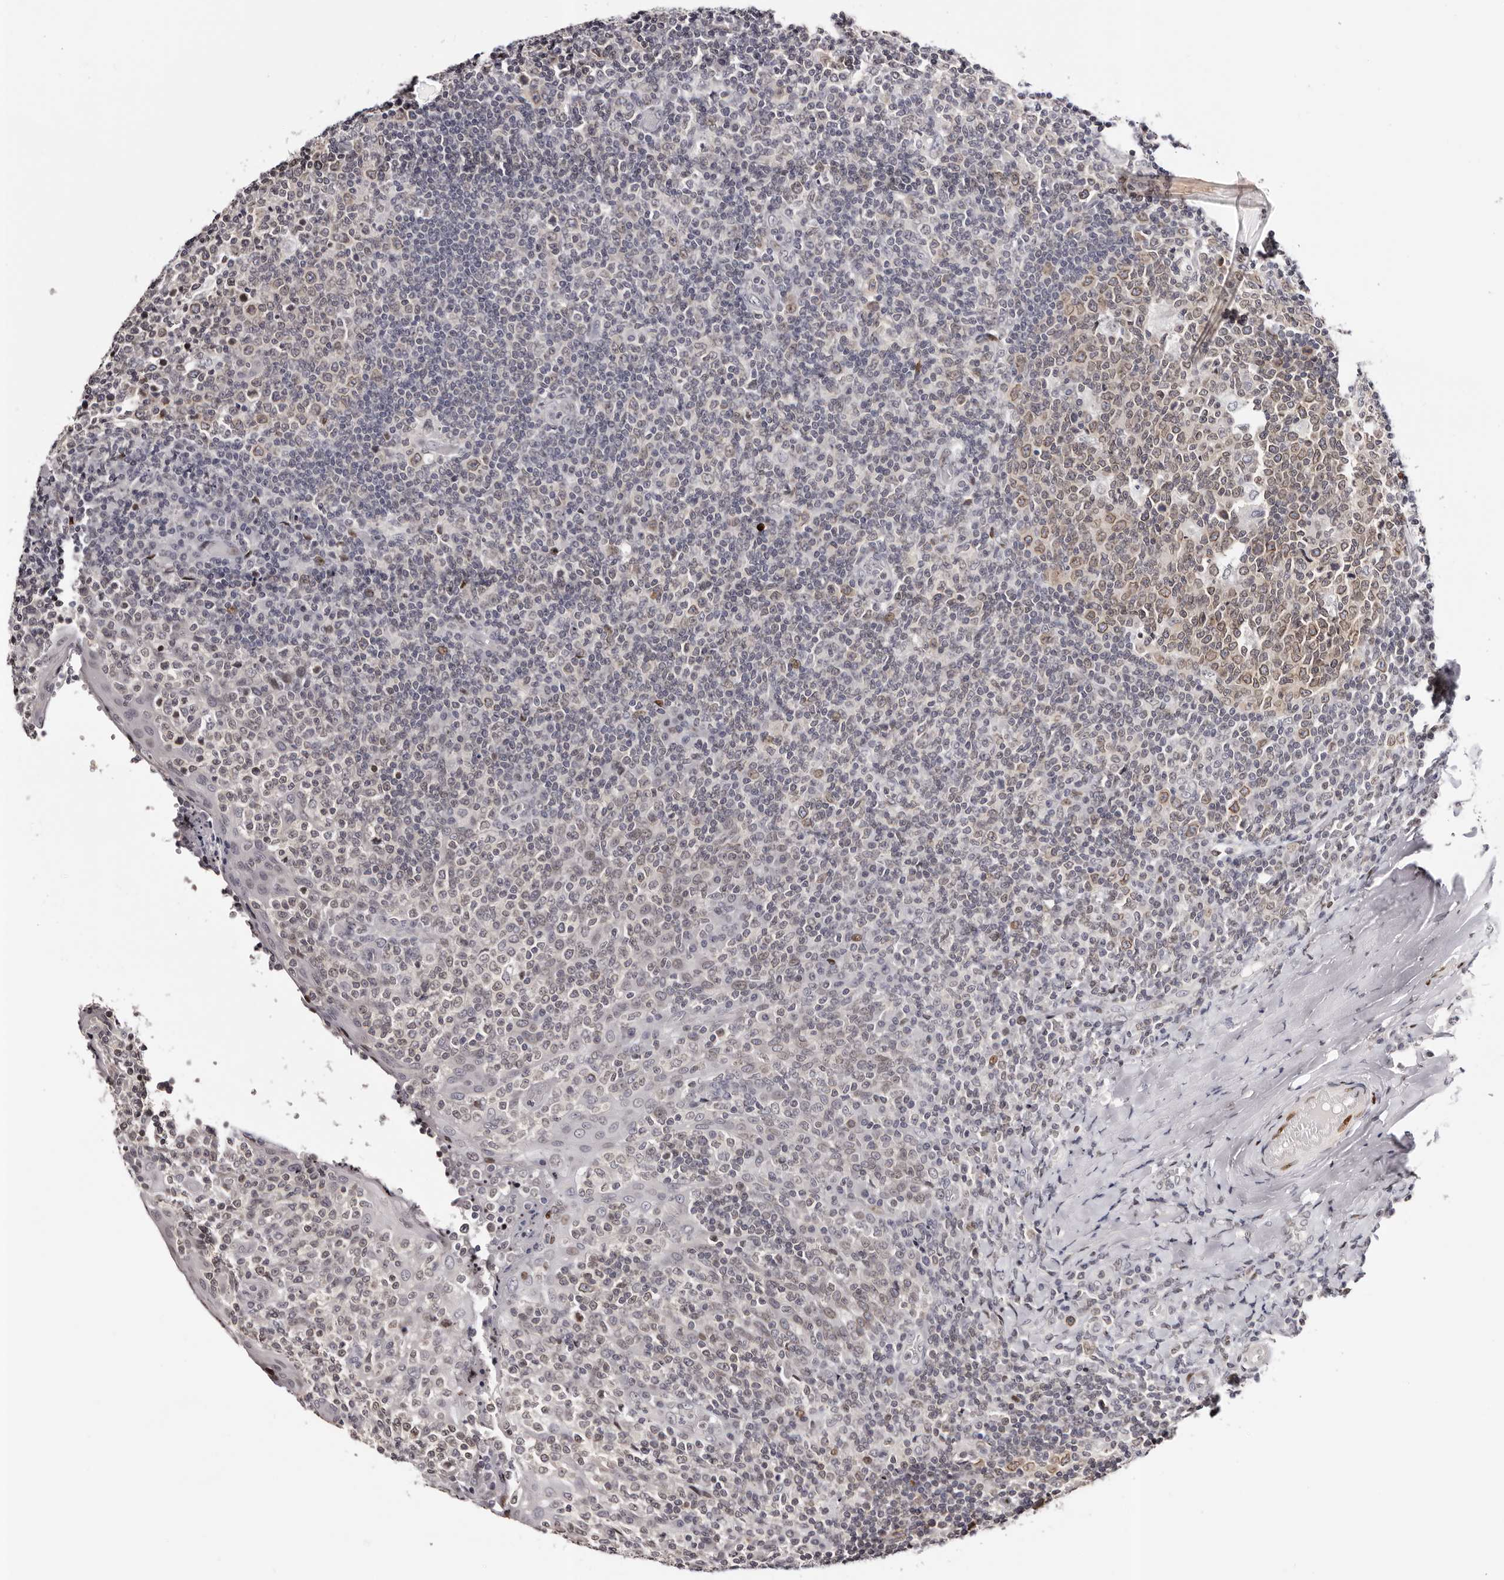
{"staining": {"intensity": "moderate", "quantity": ">75%", "location": "cytoplasmic/membranous,nuclear"}, "tissue": "tonsil", "cell_type": "Germinal center cells", "image_type": "normal", "snomed": [{"axis": "morphology", "description": "Normal tissue, NOS"}, {"axis": "topography", "description": "Tonsil"}], "caption": "A high-resolution micrograph shows immunohistochemistry (IHC) staining of normal tonsil, which exhibits moderate cytoplasmic/membranous,nuclear expression in about >75% of germinal center cells. The protein is stained brown, and the nuclei are stained in blue (DAB (3,3'-diaminobenzidine) IHC with brightfield microscopy, high magnification).", "gene": "NUP153", "patient": {"sex": "female", "age": 19}}